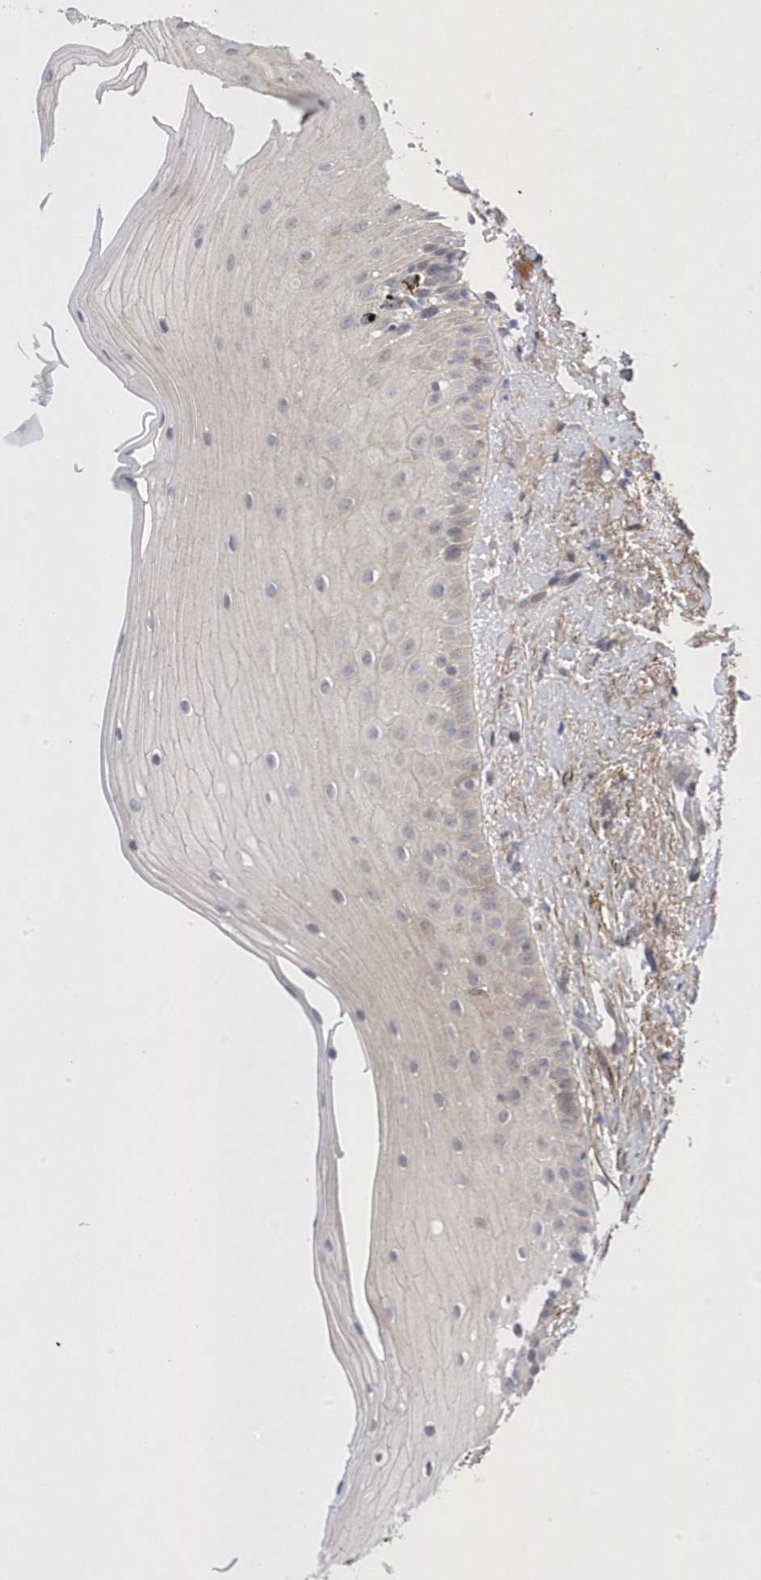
{"staining": {"intensity": "moderate", "quantity": "25%-75%", "location": "cytoplasmic/membranous"}, "tissue": "oral mucosa", "cell_type": "Squamous epithelial cells", "image_type": "normal", "snomed": [{"axis": "morphology", "description": "Normal tissue, NOS"}, {"axis": "topography", "description": "Oral tissue"}], "caption": "Immunohistochemical staining of benign oral mucosa displays 25%-75% levels of moderate cytoplasmic/membranous protein positivity in about 25%-75% of squamous epithelial cells.", "gene": "ANAPC1", "patient": {"sex": "female", "age": 63}}